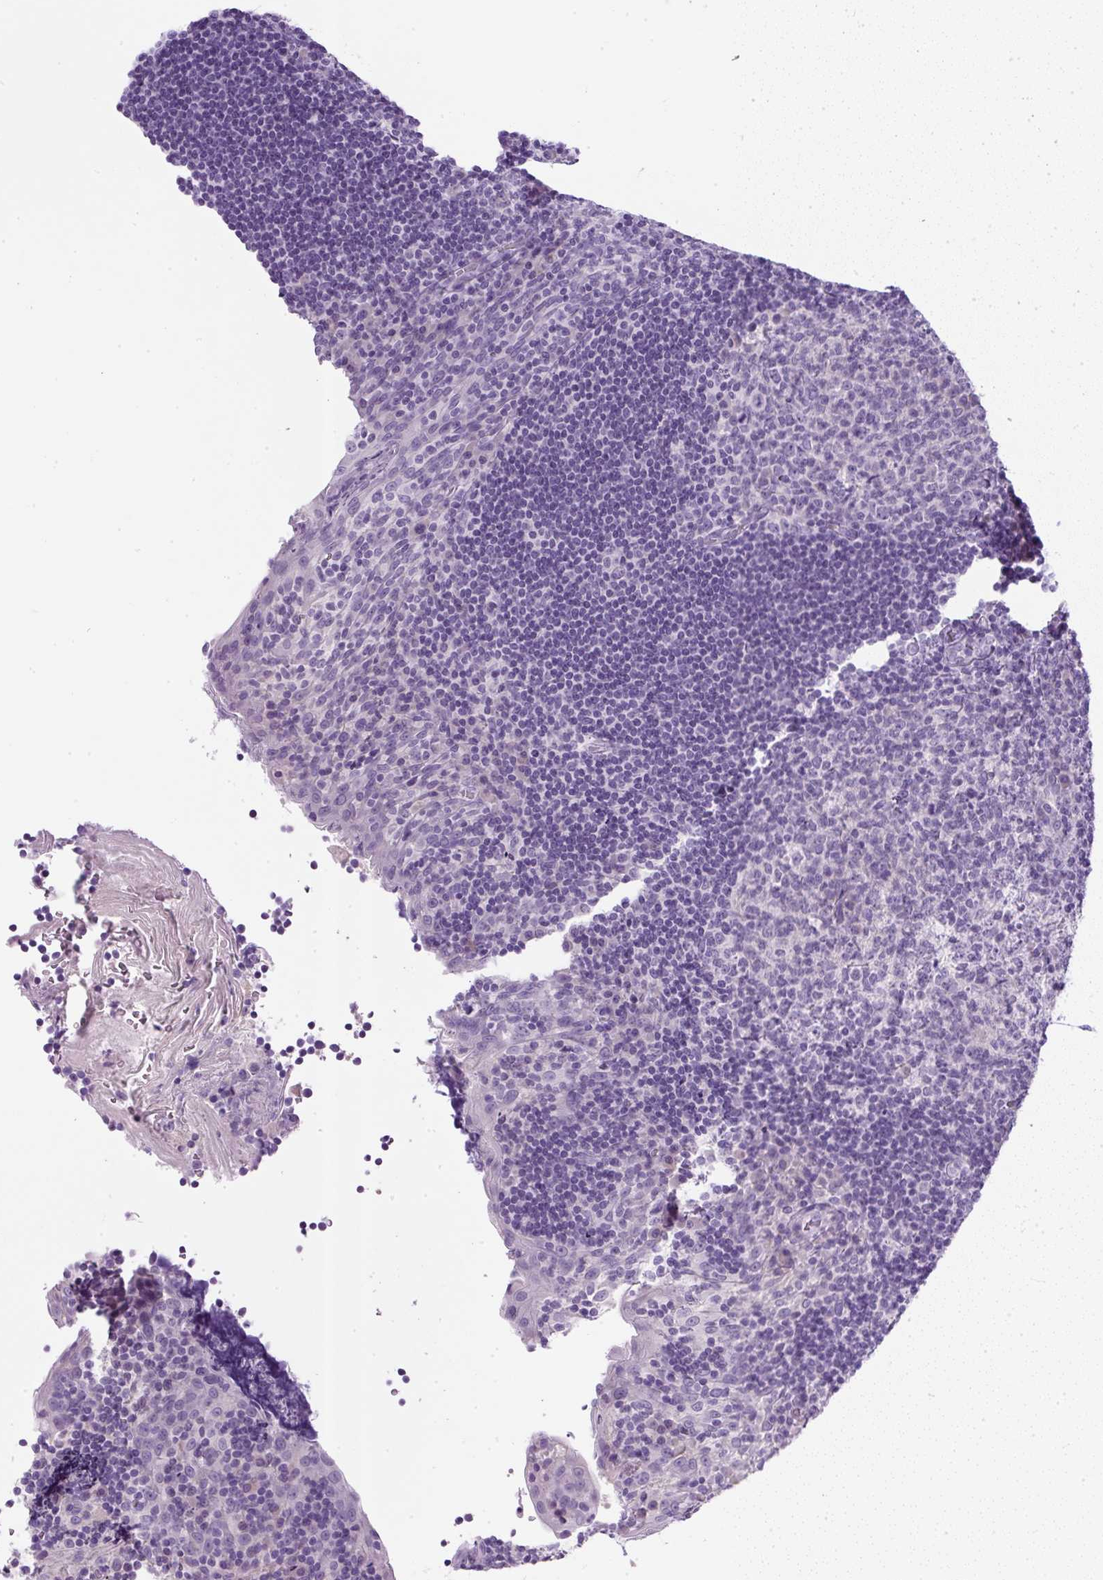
{"staining": {"intensity": "negative", "quantity": "none", "location": "none"}, "tissue": "tonsil", "cell_type": "Germinal center cells", "image_type": "normal", "snomed": [{"axis": "morphology", "description": "Normal tissue, NOS"}, {"axis": "topography", "description": "Tonsil"}], "caption": "Image shows no significant protein expression in germinal center cells of unremarkable tonsil.", "gene": "COL9A2", "patient": {"sex": "male", "age": 17}}